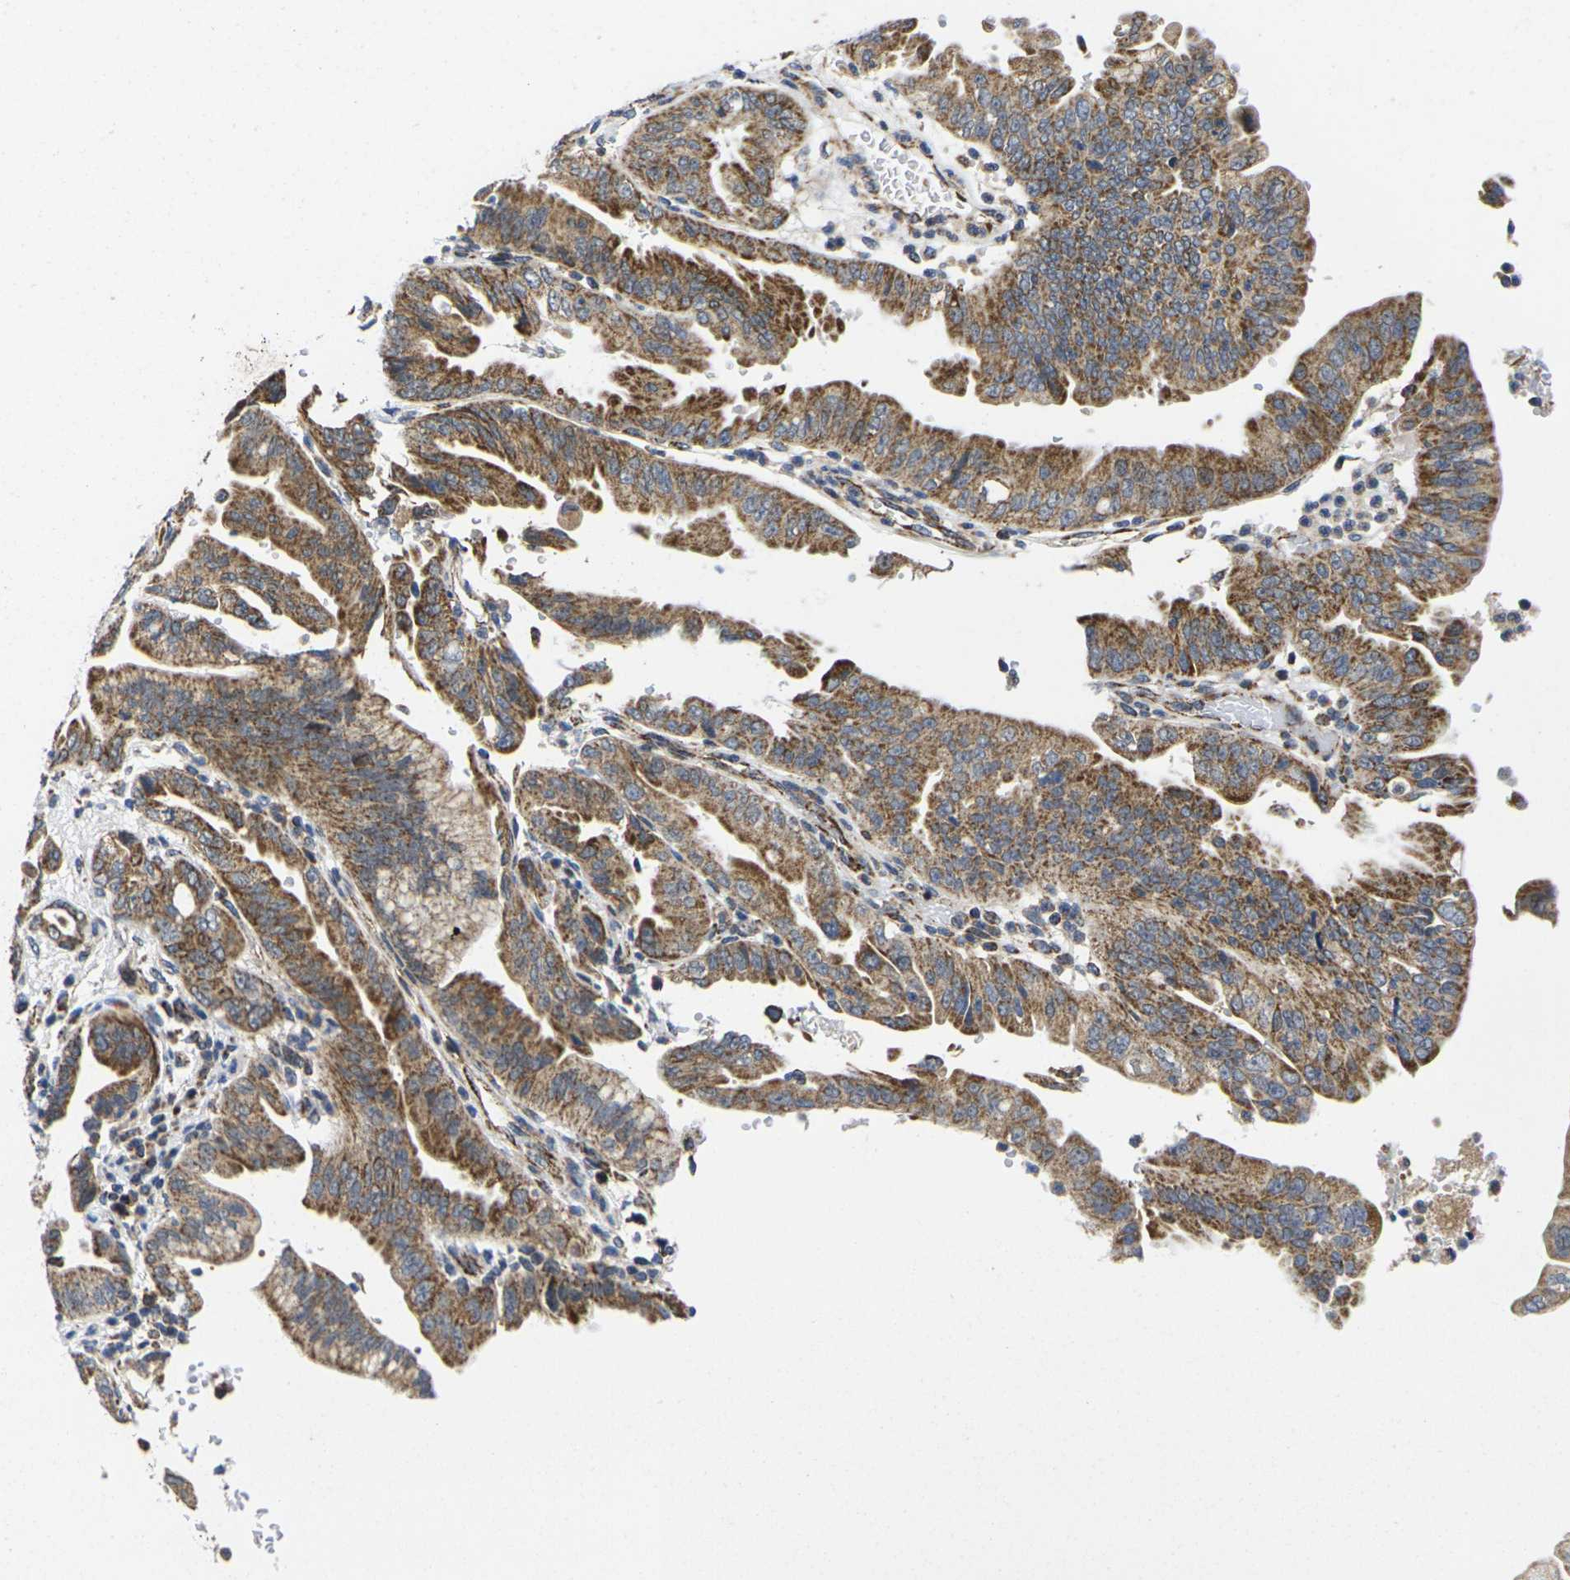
{"staining": {"intensity": "strong", "quantity": ">75%", "location": "cytoplasmic/membranous"}, "tissue": "pancreatic cancer", "cell_type": "Tumor cells", "image_type": "cancer", "snomed": [{"axis": "morphology", "description": "Adenocarcinoma, NOS"}, {"axis": "topography", "description": "Pancreas"}], "caption": "Immunohistochemical staining of pancreatic cancer (adenocarcinoma) shows high levels of strong cytoplasmic/membranous expression in approximately >75% of tumor cells. (Stains: DAB in brown, nuclei in blue, Microscopy: brightfield microscopy at high magnification).", "gene": "P2RY11", "patient": {"sex": "male", "age": 70}}